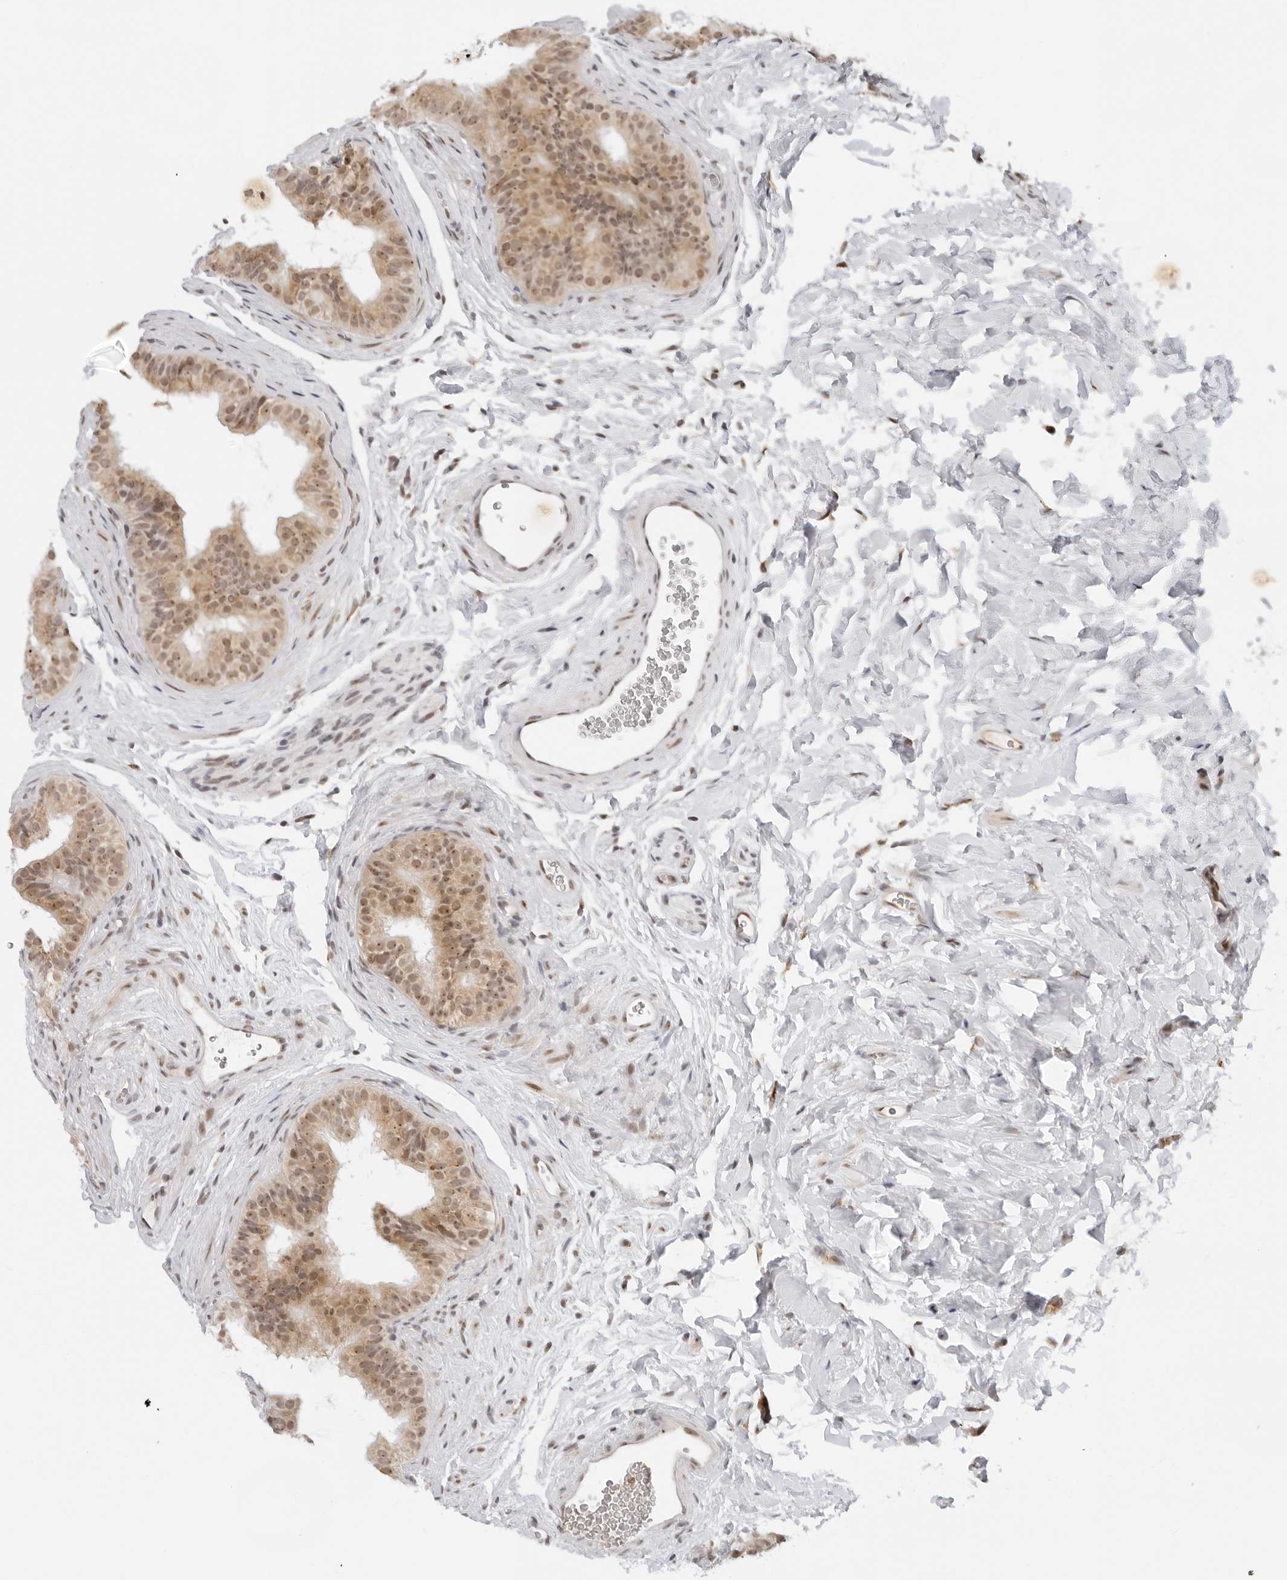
{"staining": {"intensity": "moderate", "quantity": ">75%", "location": "cytoplasmic/membranous,nuclear"}, "tissue": "epididymis", "cell_type": "Glandular cells", "image_type": "normal", "snomed": [{"axis": "morphology", "description": "Normal tissue, NOS"}, {"axis": "topography", "description": "Epididymis"}], "caption": "IHC histopathology image of normal epididymis stained for a protein (brown), which exhibits medium levels of moderate cytoplasmic/membranous,nuclear positivity in approximately >75% of glandular cells.", "gene": "TOX4", "patient": {"sex": "male", "age": 49}}